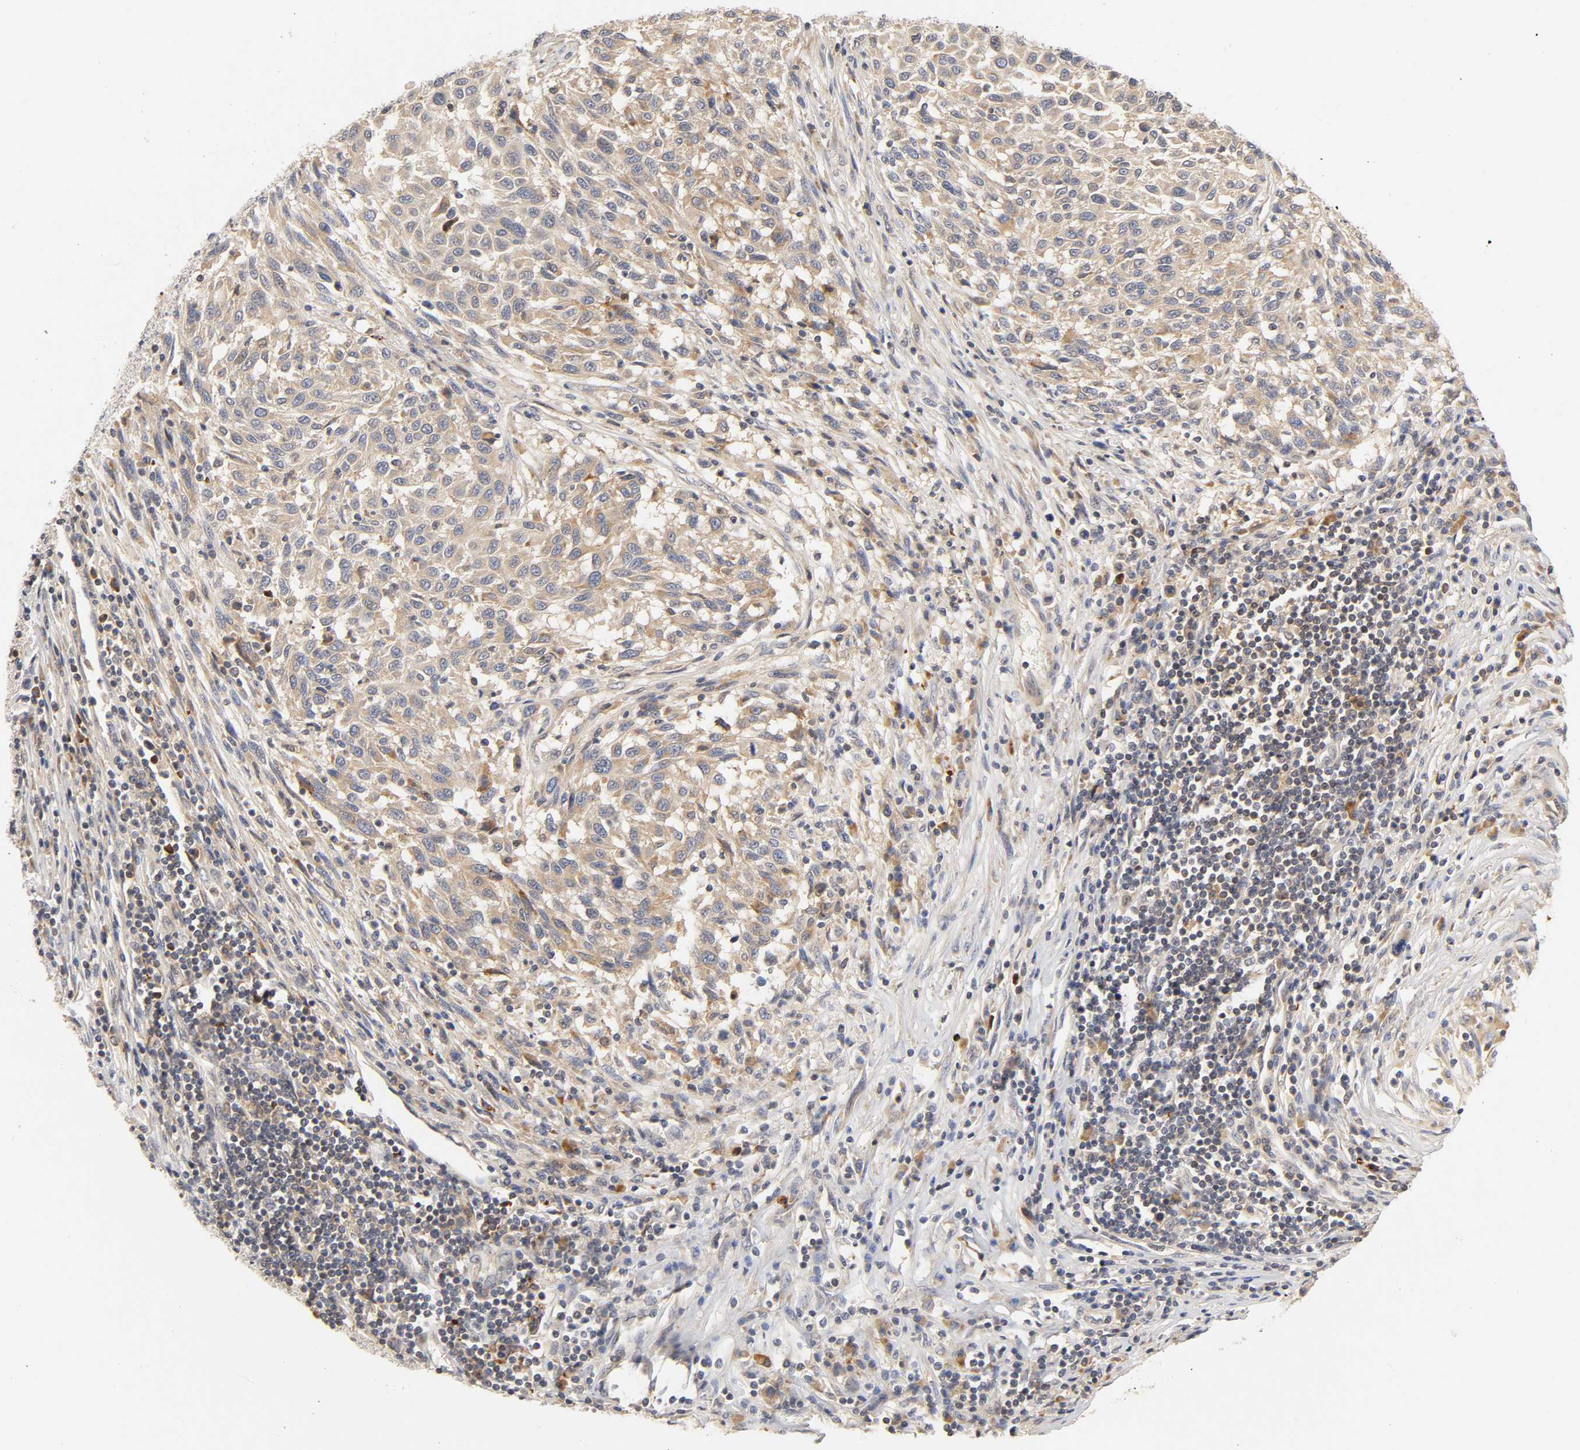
{"staining": {"intensity": "weak", "quantity": ">75%", "location": "cytoplasmic/membranous"}, "tissue": "melanoma", "cell_type": "Tumor cells", "image_type": "cancer", "snomed": [{"axis": "morphology", "description": "Malignant melanoma, Metastatic site"}, {"axis": "topography", "description": "Lymph node"}], "caption": "Protein staining shows weak cytoplasmic/membranous positivity in about >75% of tumor cells in malignant melanoma (metastatic site).", "gene": "RHOA", "patient": {"sex": "male", "age": 61}}